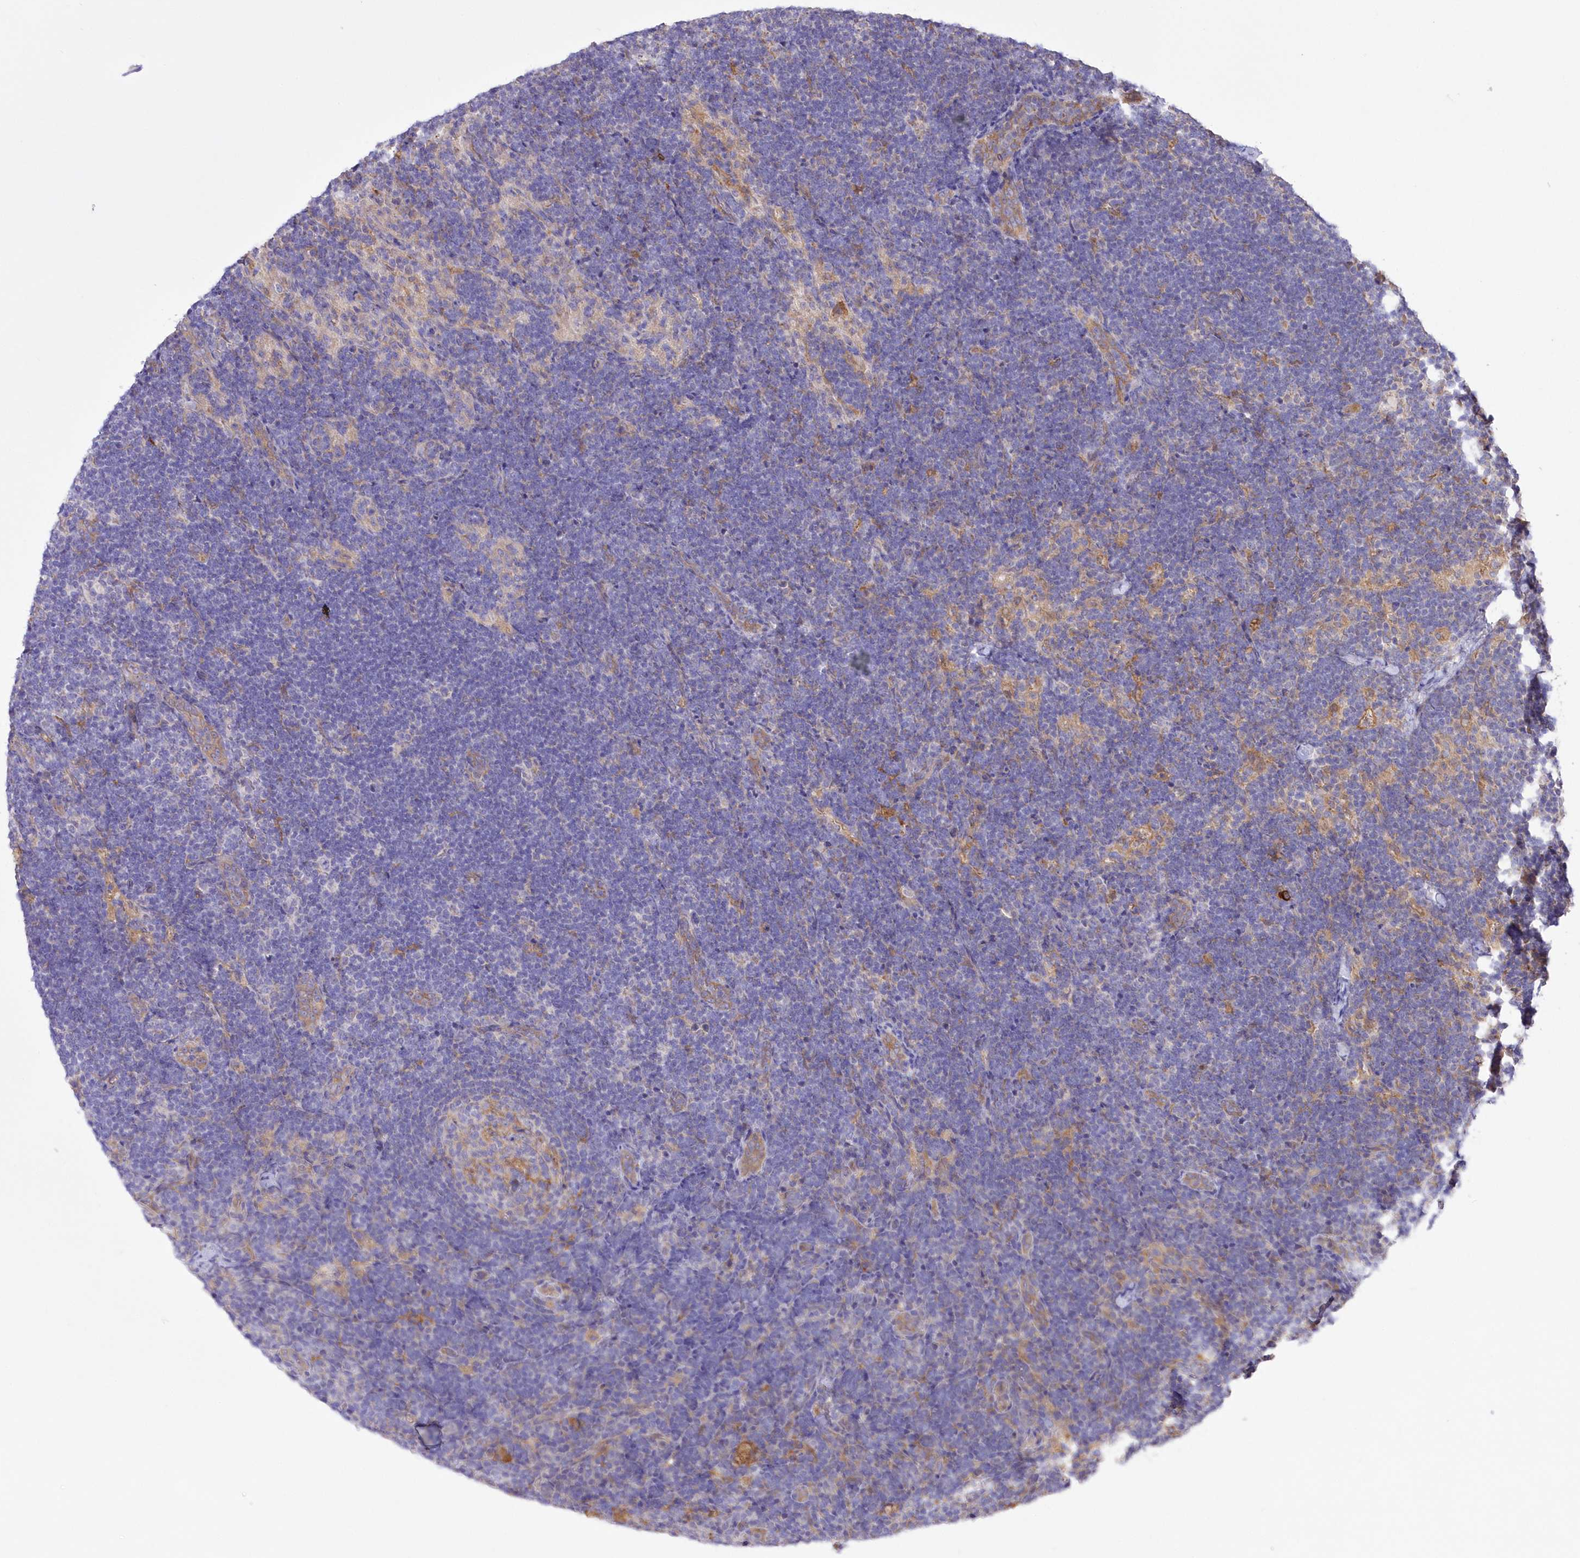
{"staining": {"intensity": "negative", "quantity": "none", "location": "none"}, "tissue": "lymph node", "cell_type": "Germinal center cells", "image_type": "normal", "snomed": [{"axis": "morphology", "description": "Normal tissue, NOS"}, {"axis": "topography", "description": "Lymph node"}], "caption": "Germinal center cells show no significant protein positivity in normal lymph node. The staining is performed using DAB (3,3'-diaminobenzidine) brown chromogen with nuclei counter-stained in using hematoxylin.", "gene": "FCHO2", "patient": {"sex": "female", "age": 22}}